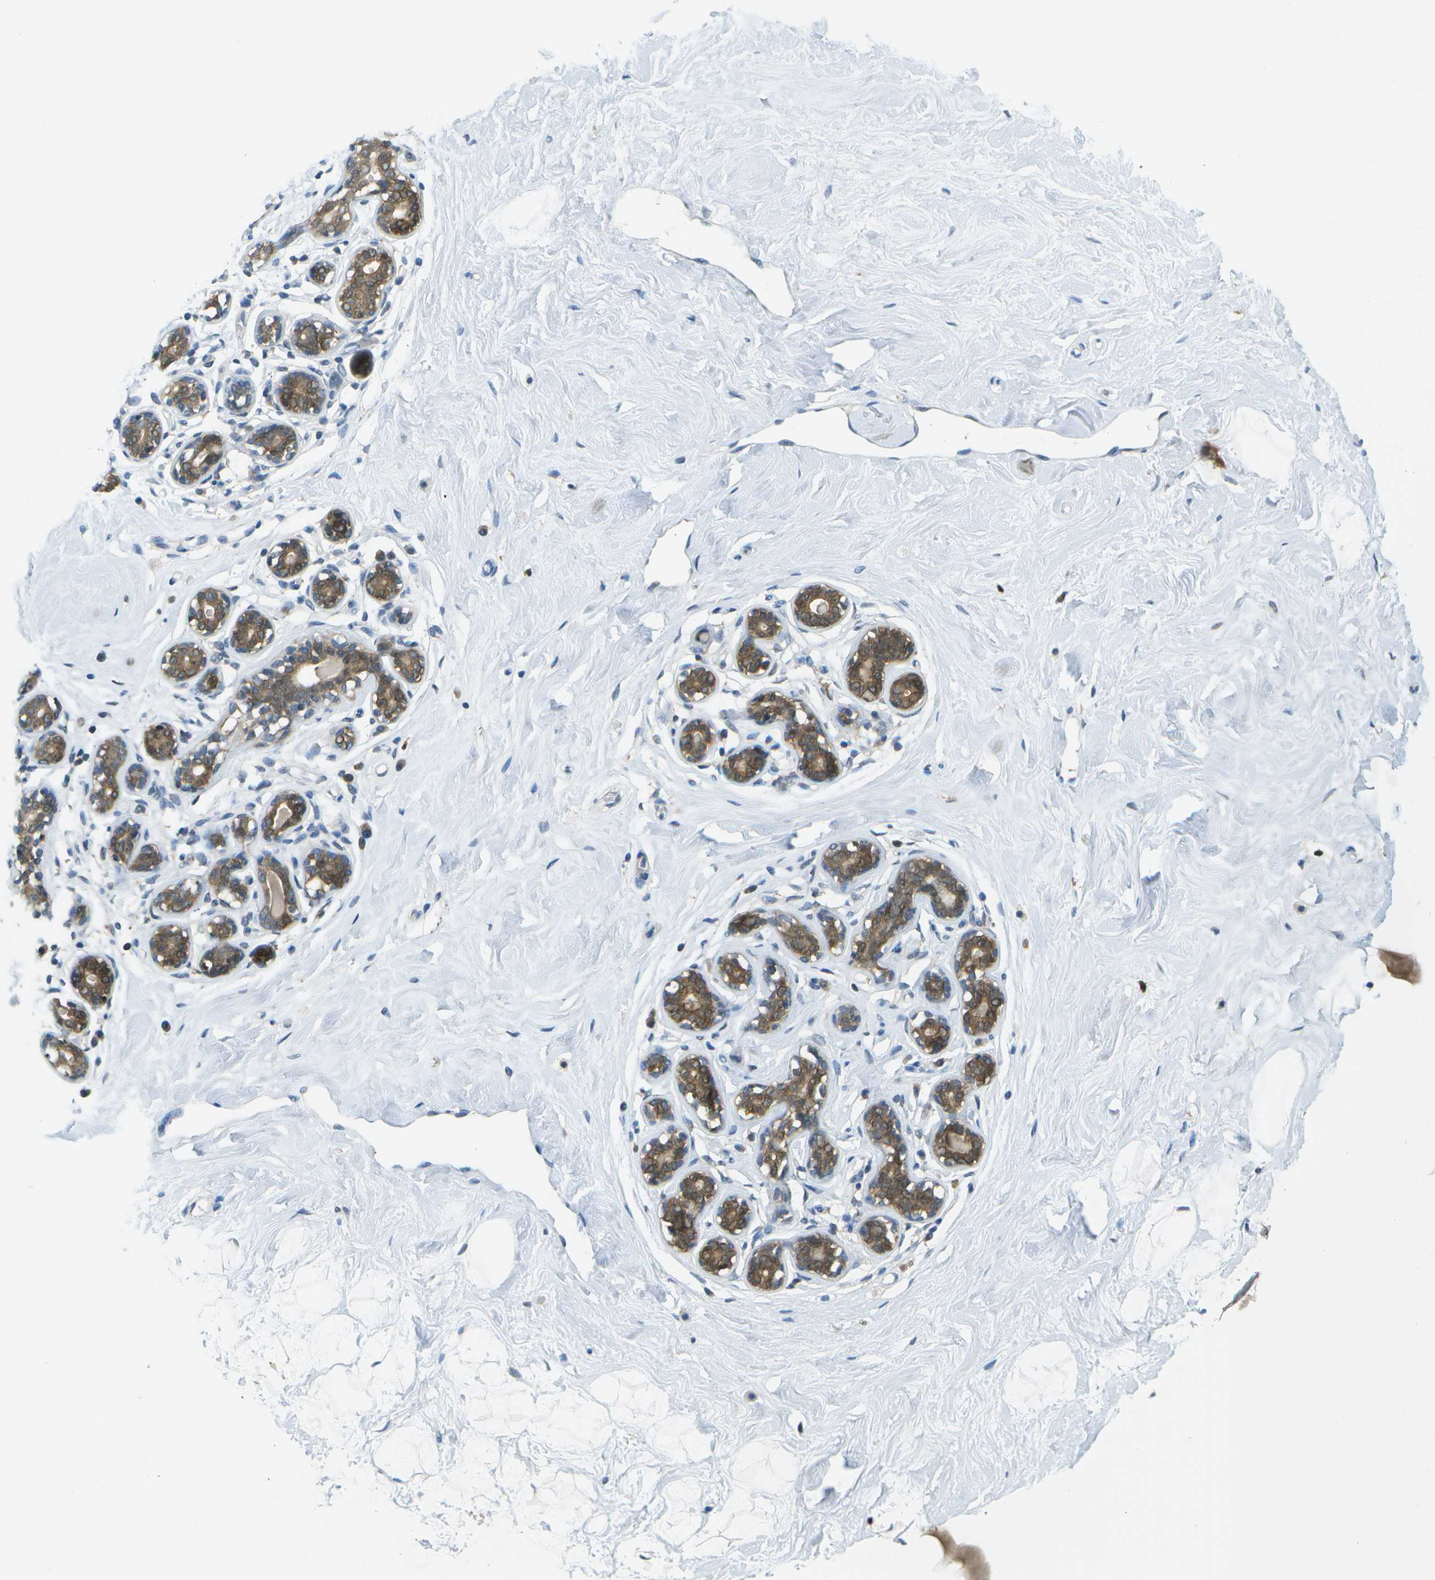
{"staining": {"intensity": "negative", "quantity": "none", "location": "none"}, "tissue": "breast", "cell_type": "Adipocytes", "image_type": "normal", "snomed": [{"axis": "morphology", "description": "Normal tissue, NOS"}, {"axis": "topography", "description": "Breast"}], "caption": "This is an immunohistochemistry micrograph of benign human breast. There is no staining in adipocytes.", "gene": "CDH23", "patient": {"sex": "female", "age": 23}}